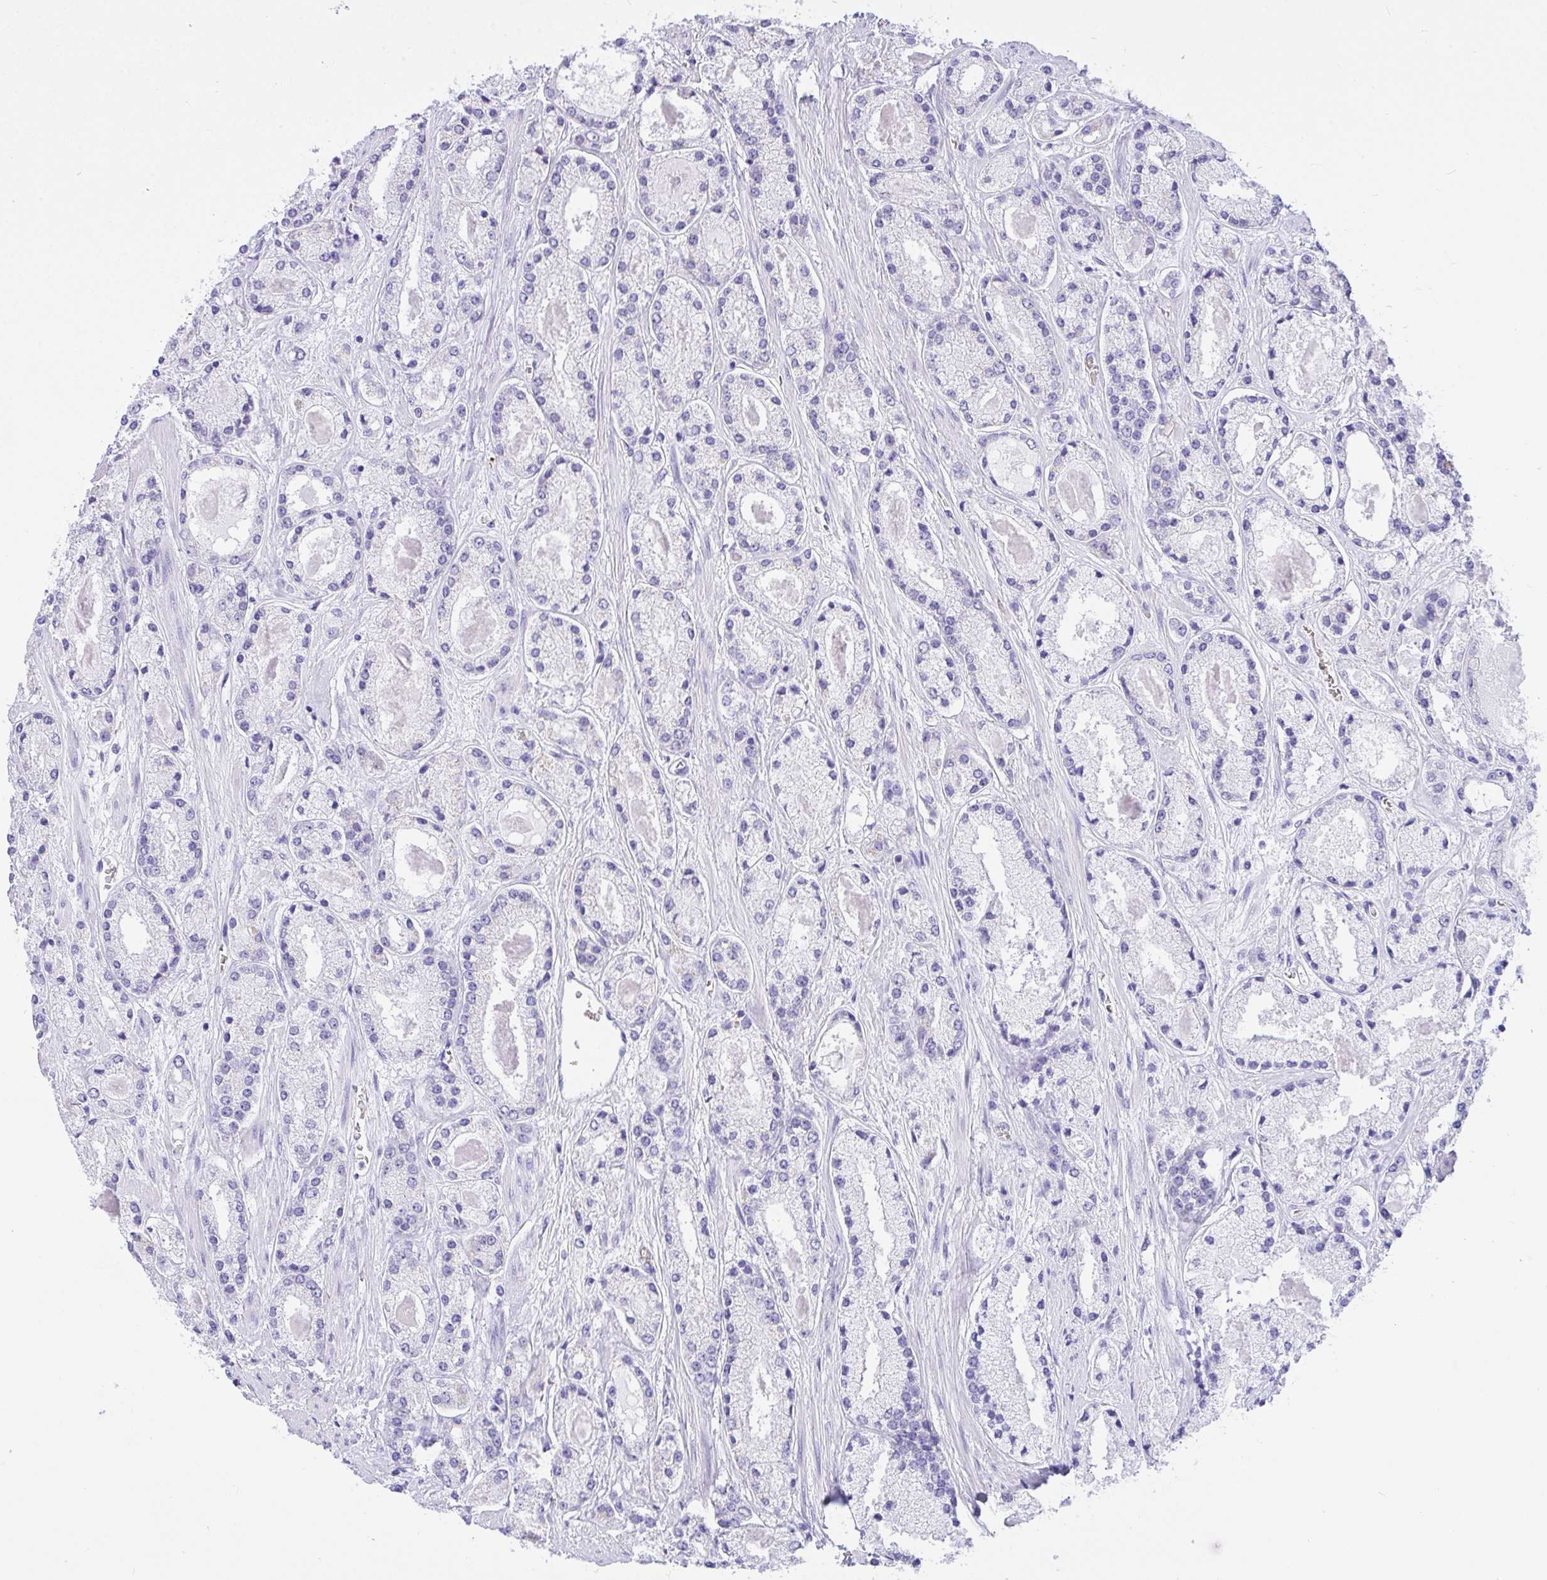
{"staining": {"intensity": "negative", "quantity": "none", "location": "none"}, "tissue": "prostate cancer", "cell_type": "Tumor cells", "image_type": "cancer", "snomed": [{"axis": "morphology", "description": "Adenocarcinoma, High grade"}, {"axis": "topography", "description": "Prostate"}], "caption": "Prostate adenocarcinoma (high-grade) was stained to show a protein in brown. There is no significant positivity in tumor cells.", "gene": "ANK1", "patient": {"sex": "male", "age": 67}}